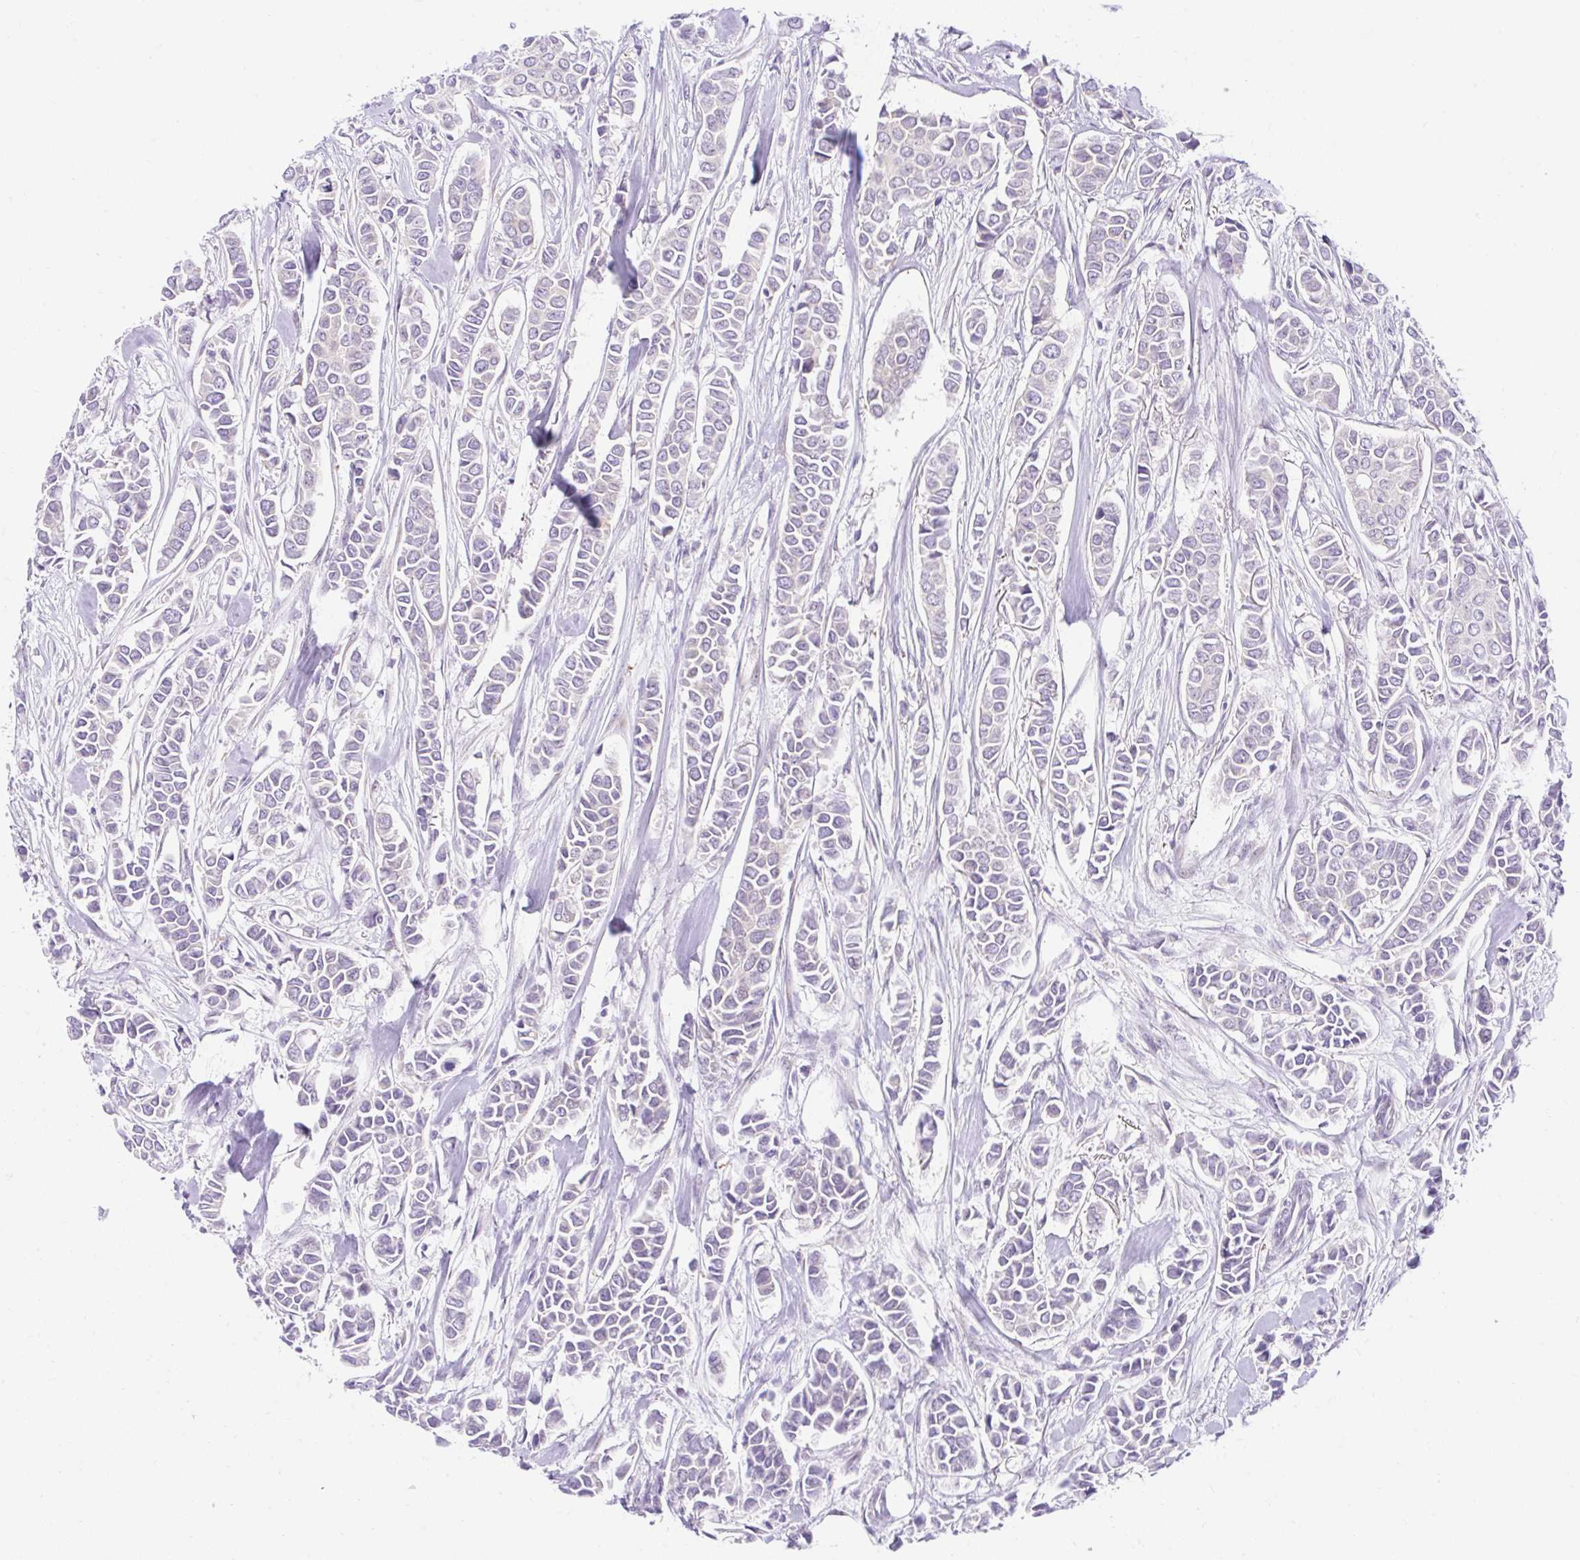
{"staining": {"intensity": "weak", "quantity": "25%-75%", "location": "cytoplasmic/membranous"}, "tissue": "breast cancer", "cell_type": "Tumor cells", "image_type": "cancer", "snomed": [{"axis": "morphology", "description": "Duct carcinoma"}, {"axis": "topography", "description": "Breast"}], "caption": "Tumor cells demonstrate low levels of weak cytoplasmic/membranous positivity in approximately 25%-75% of cells in human breast infiltrating ductal carcinoma. Ihc stains the protein in brown and the nuclei are stained blue.", "gene": "GOLGA8A", "patient": {"sex": "female", "age": 84}}